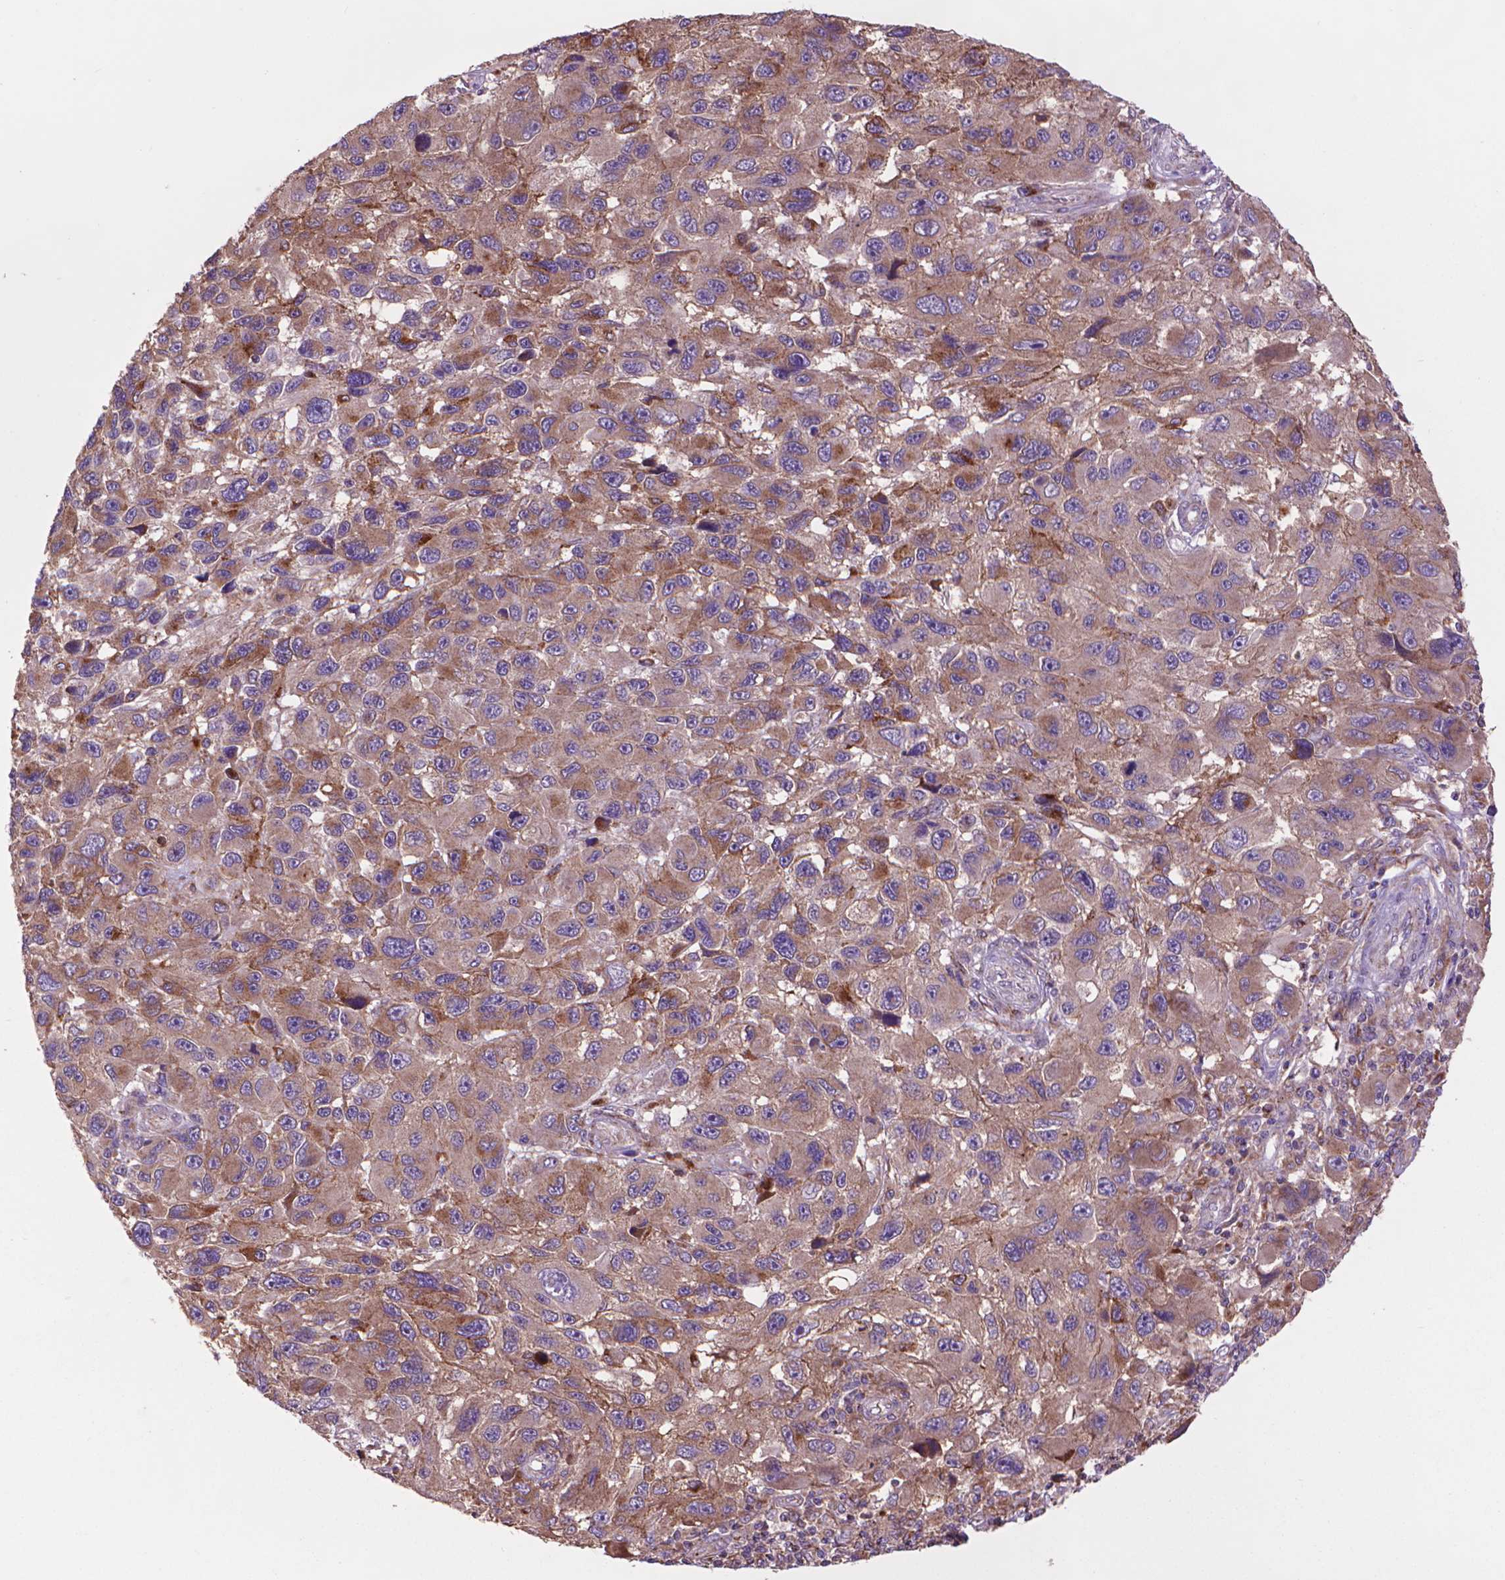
{"staining": {"intensity": "moderate", "quantity": ">75%", "location": "cytoplasmic/membranous"}, "tissue": "melanoma", "cell_type": "Tumor cells", "image_type": "cancer", "snomed": [{"axis": "morphology", "description": "Malignant melanoma, NOS"}, {"axis": "topography", "description": "Skin"}], "caption": "Human malignant melanoma stained for a protein (brown) reveals moderate cytoplasmic/membranous positive expression in approximately >75% of tumor cells.", "gene": "GLB1", "patient": {"sex": "male", "age": 53}}